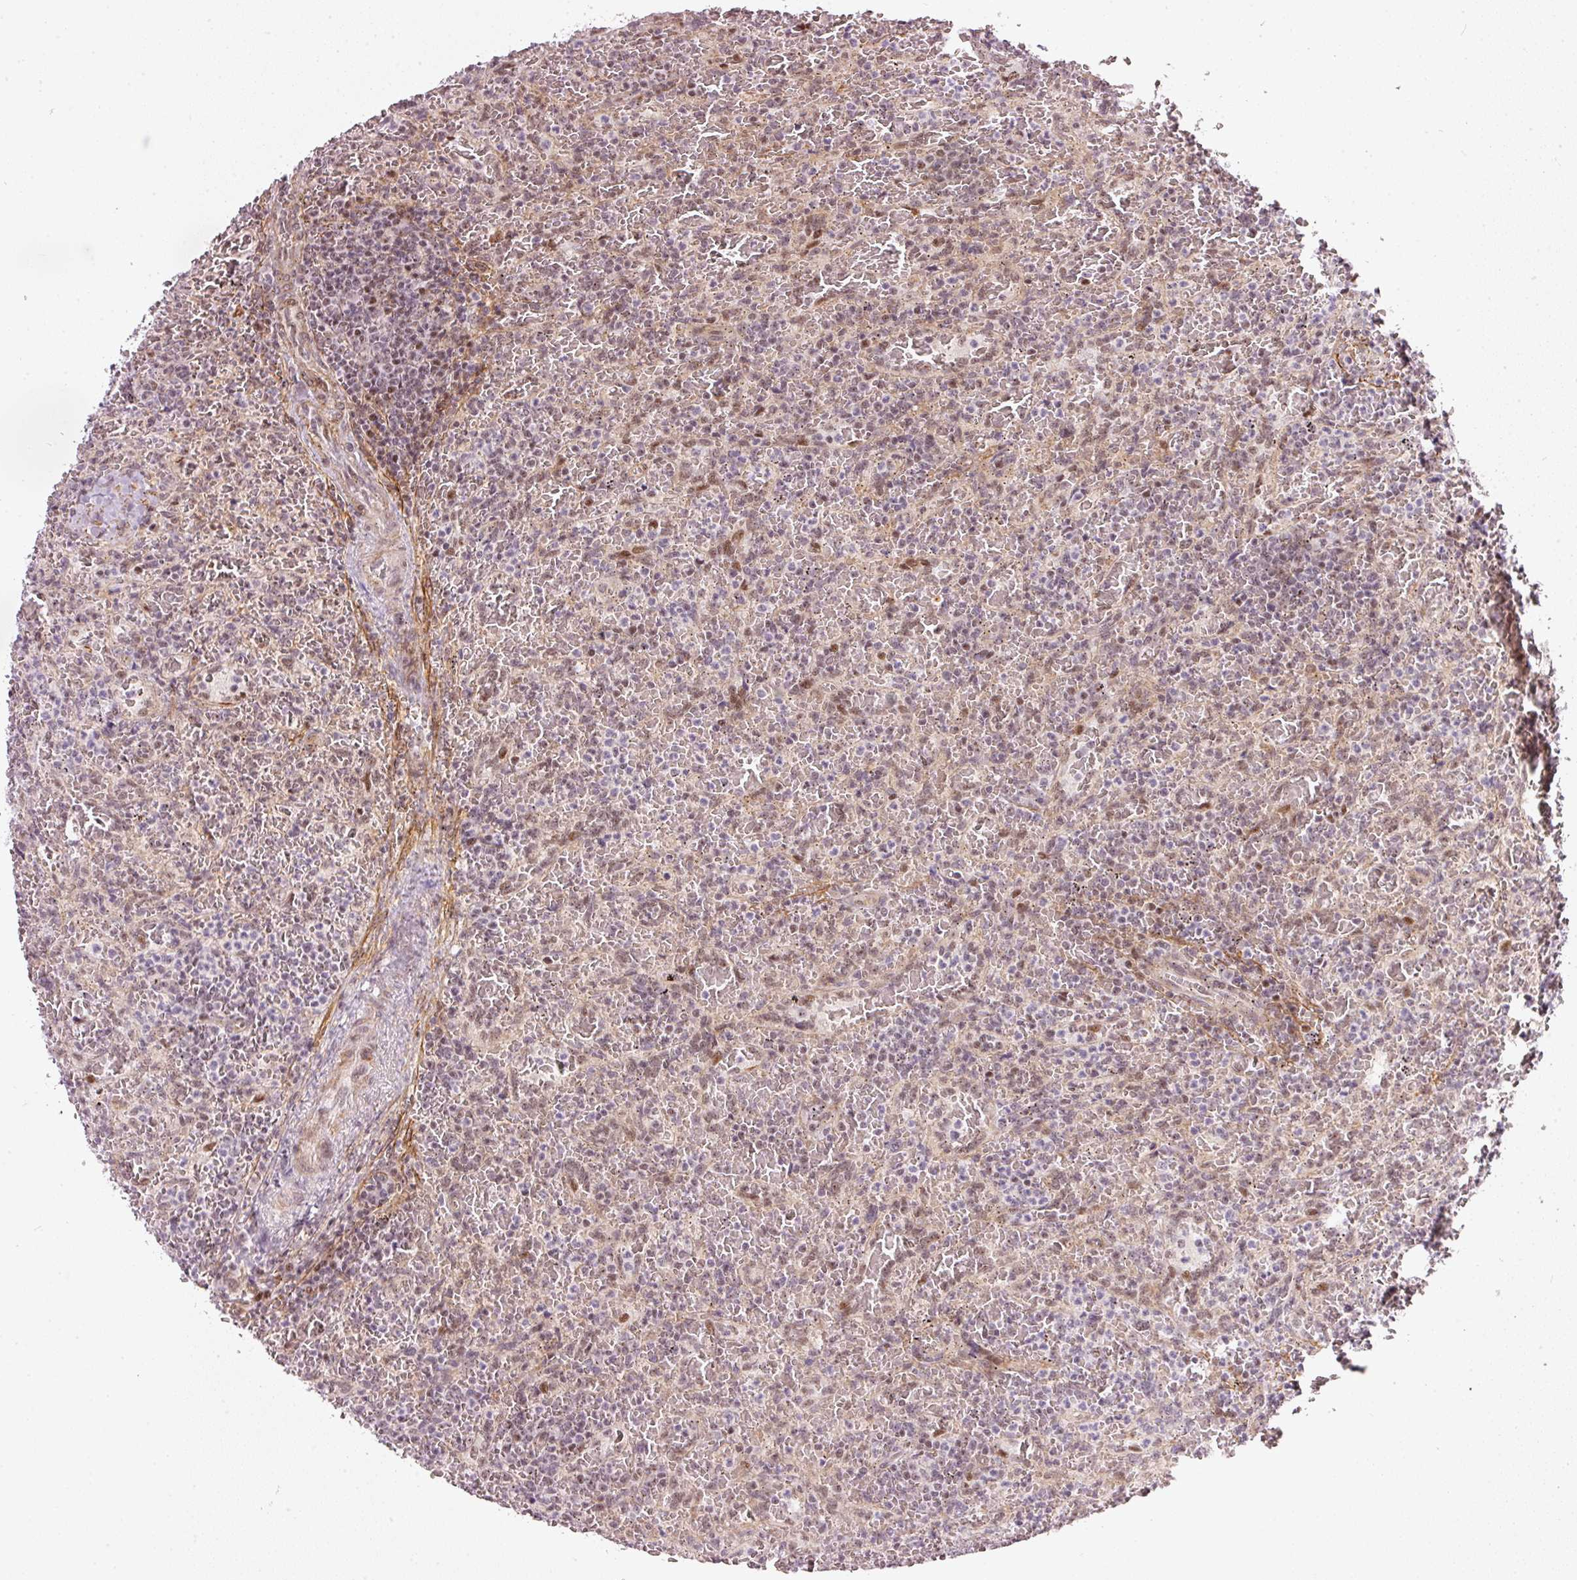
{"staining": {"intensity": "weak", "quantity": "25%-75%", "location": "nuclear"}, "tissue": "lymphoma", "cell_type": "Tumor cells", "image_type": "cancer", "snomed": [{"axis": "morphology", "description": "Malignant lymphoma, non-Hodgkin's type, Low grade"}, {"axis": "topography", "description": "Spleen"}], "caption": "Tumor cells reveal low levels of weak nuclear expression in about 25%-75% of cells in lymphoma. The staining was performed using DAB (3,3'-diaminobenzidine), with brown indicating positive protein expression. Nuclei are stained blue with hematoxylin.", "gene": "MXRA8", "patient": {"sex": "female", "age": 64}}